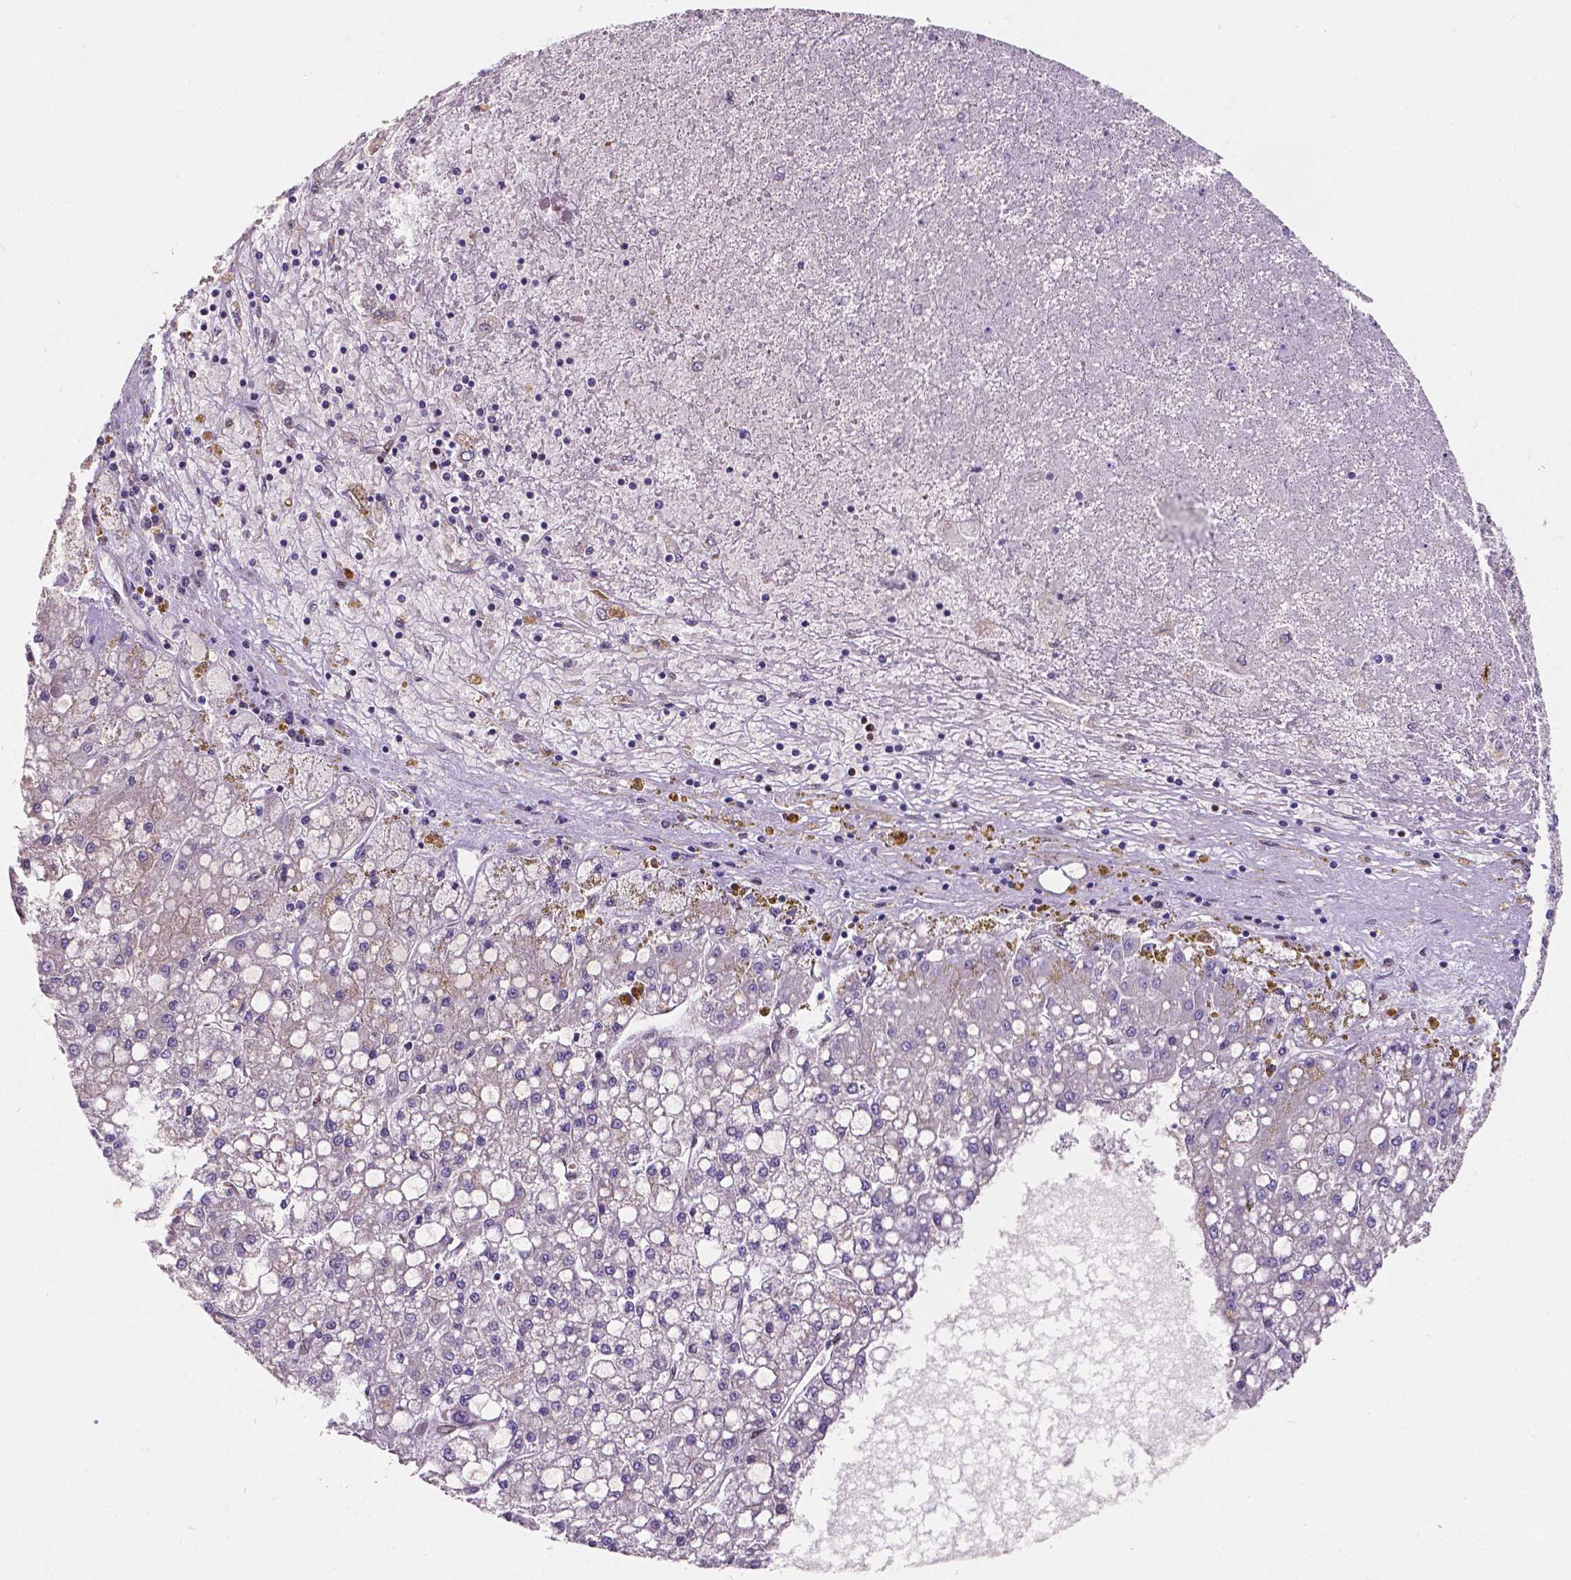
{"staining": {"intensity": "negative", "quantity": "none", "location": "none"}, "tissue": "liver cancer", "cell_type": "Tumor cells", "image_type": "cancer", "snomed": [{"axis": "morphology", "description": "Carcinoma, Hepatocellular, NOS"}, {"axis": "topography", "description": "Liver"}], "caption": "There is no significant staining in tumor cells of hepatocellular carcinoma (liver).", "gene": "MEF2C", "patient": {"sex": "male", "age": 67}}